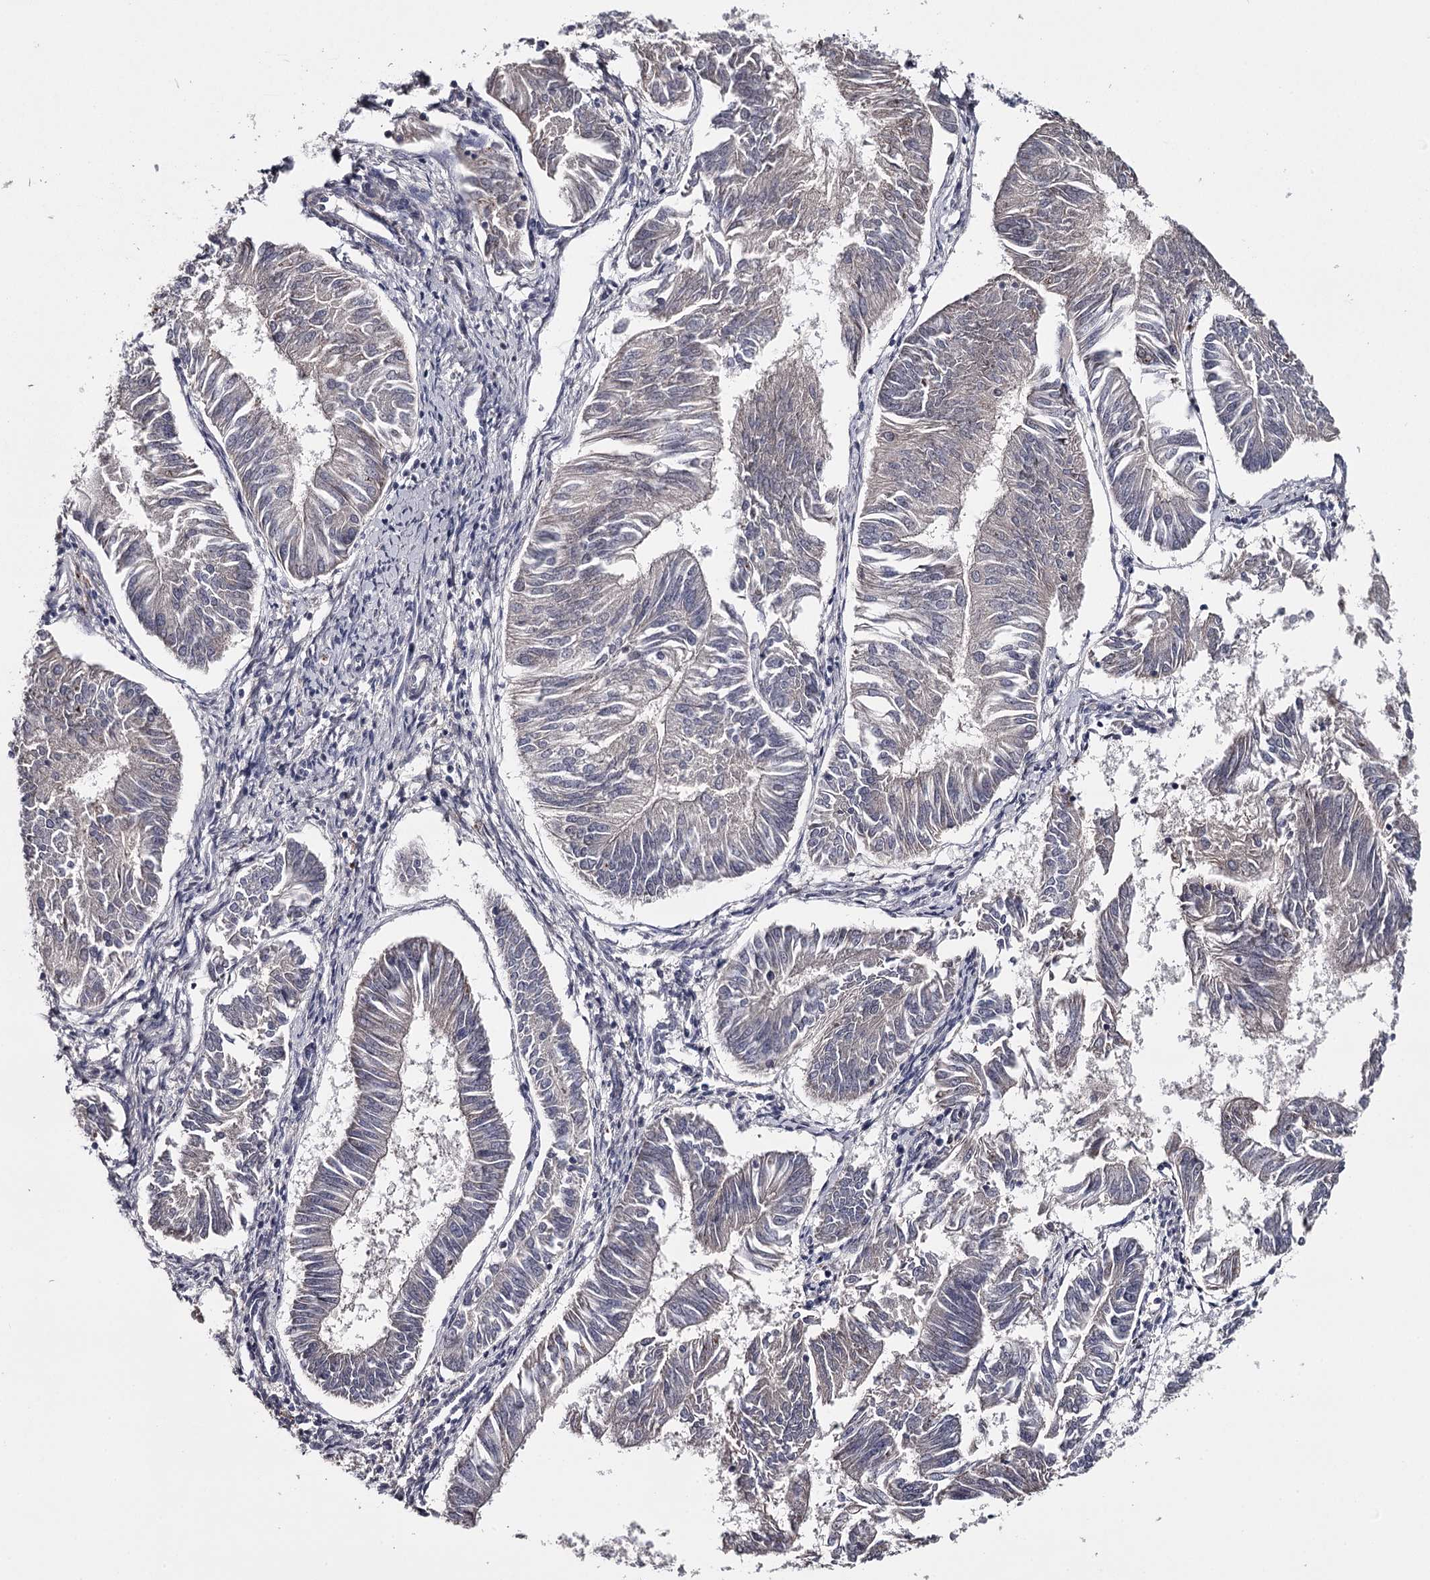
{"staining": {"intensity": "weak", "quantity": "<25%", "location": "cytoplasmic/membranous"}, "tissue": "endometrial cancer", "cell_type": "Tumor cells", "image_type": "cancer", "snomed": [{"axis": "morphology", "description": "Adenocarcinoma, NOS"}, {"axis": "topography", "description": "Endometrium"}], "caption": "Immunohistochemistry (IHC) photomicrograph of neoplastic tissue: human adenocarcinoma (endometrial) stained with DAB shows no significant protein positivity in tumor cells. (Brightfield microscopy of DAB immunohistochemistry at high magnification).", "gene": "FDXACB1", "patient": {"sex": "female", "age": 58}}